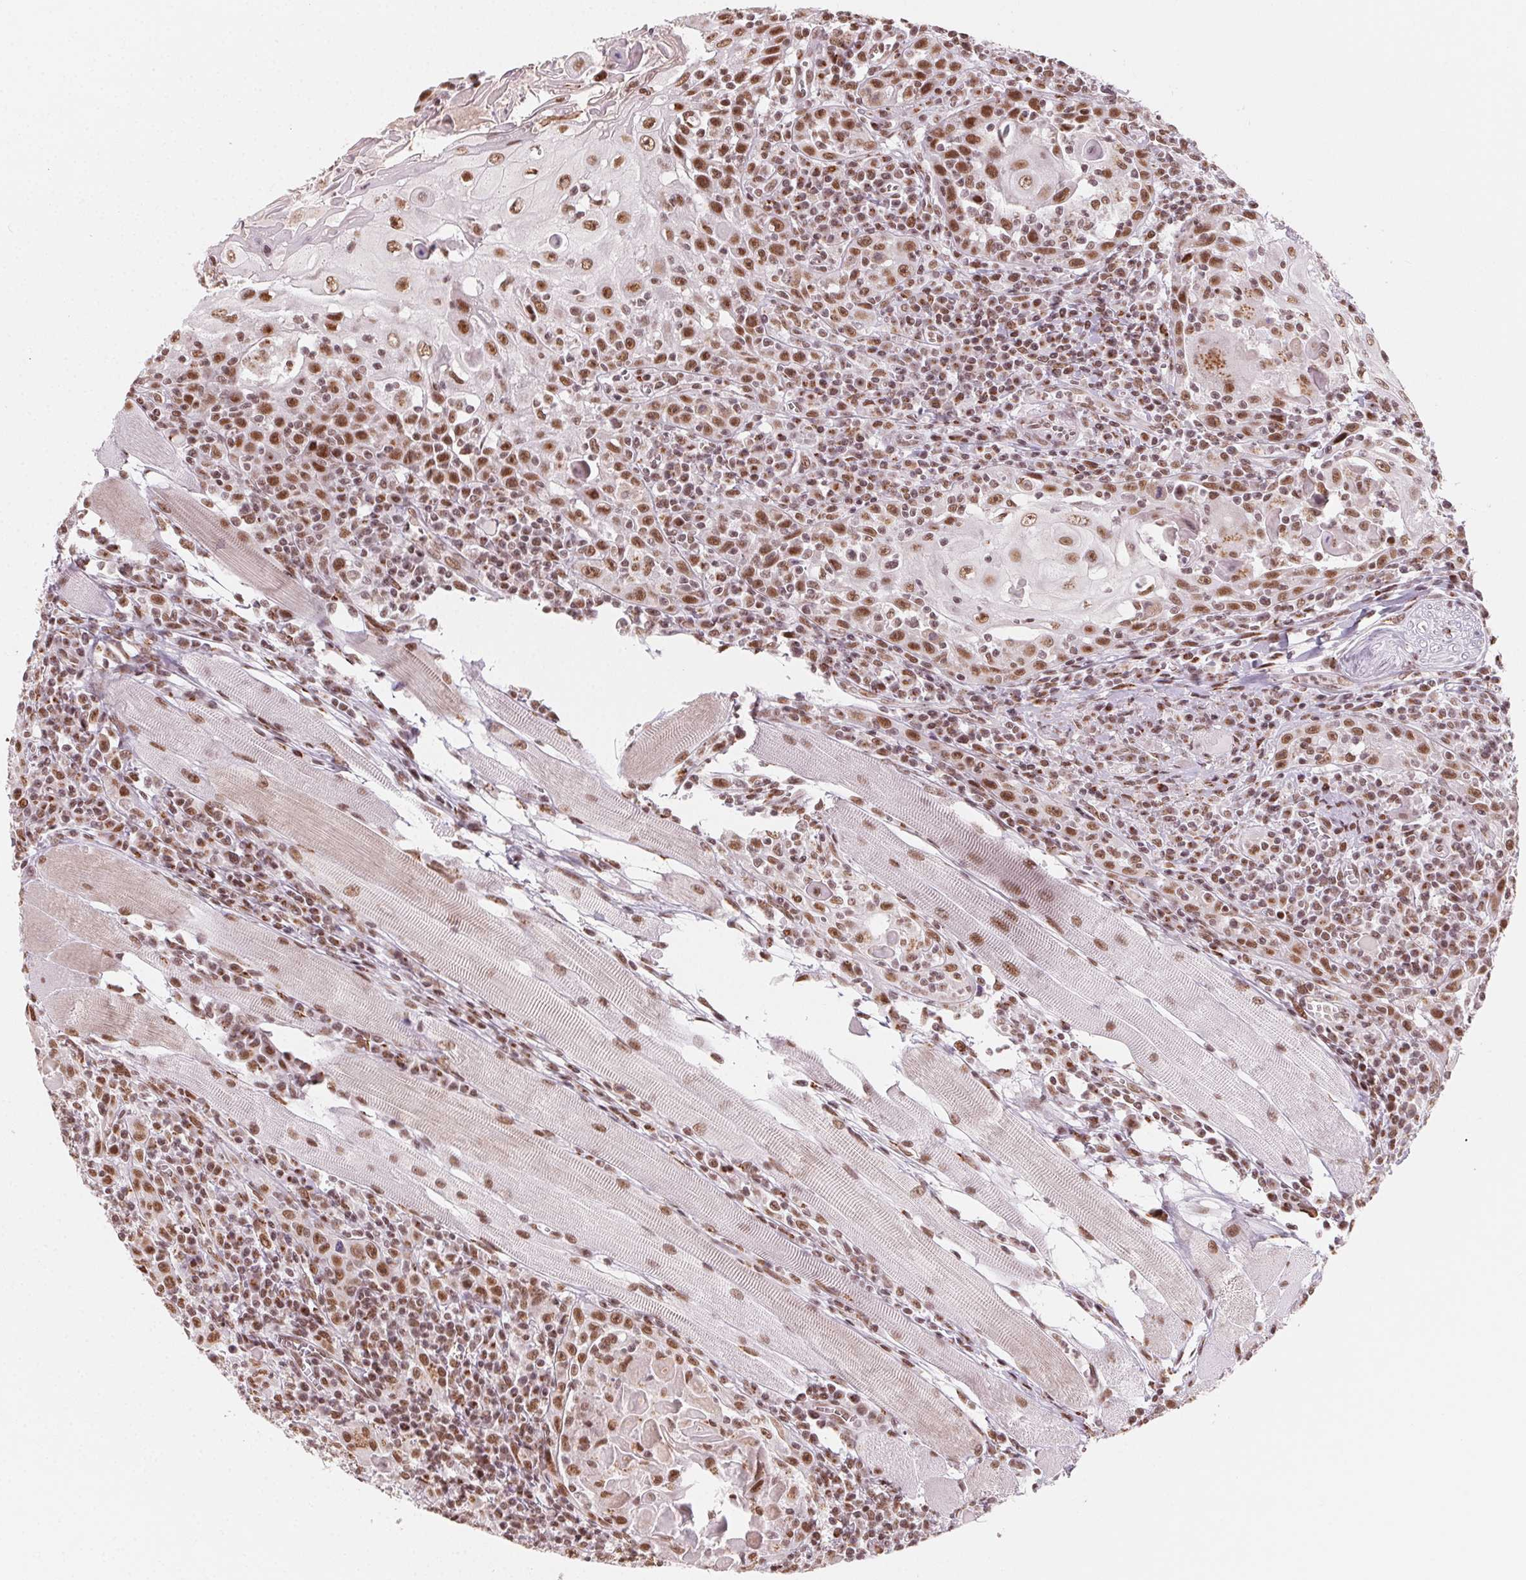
{"staining": {"intensity": "moderate", "quantity": ">75%", "location": "nuclear"}, "tissue": "head and neck cancer", "cell_type": "Tumor cells", "image_type": "cancer", "snomed": [{"axis": "morphology", "description": "Squamous cell carcinoma, NOS"}, {"axis": "topography", "description": "Head-Neck"}], "caption": "Moderate nuclear protein positivity is appreciated in approximately >75% of tumor cells in squamous cell carcinoma (head and neck). The protein is shown in brown color, while the nuclei are stained blue.", "gene": "TOPORS", "patient": {"sex": "male", "age": 52}}